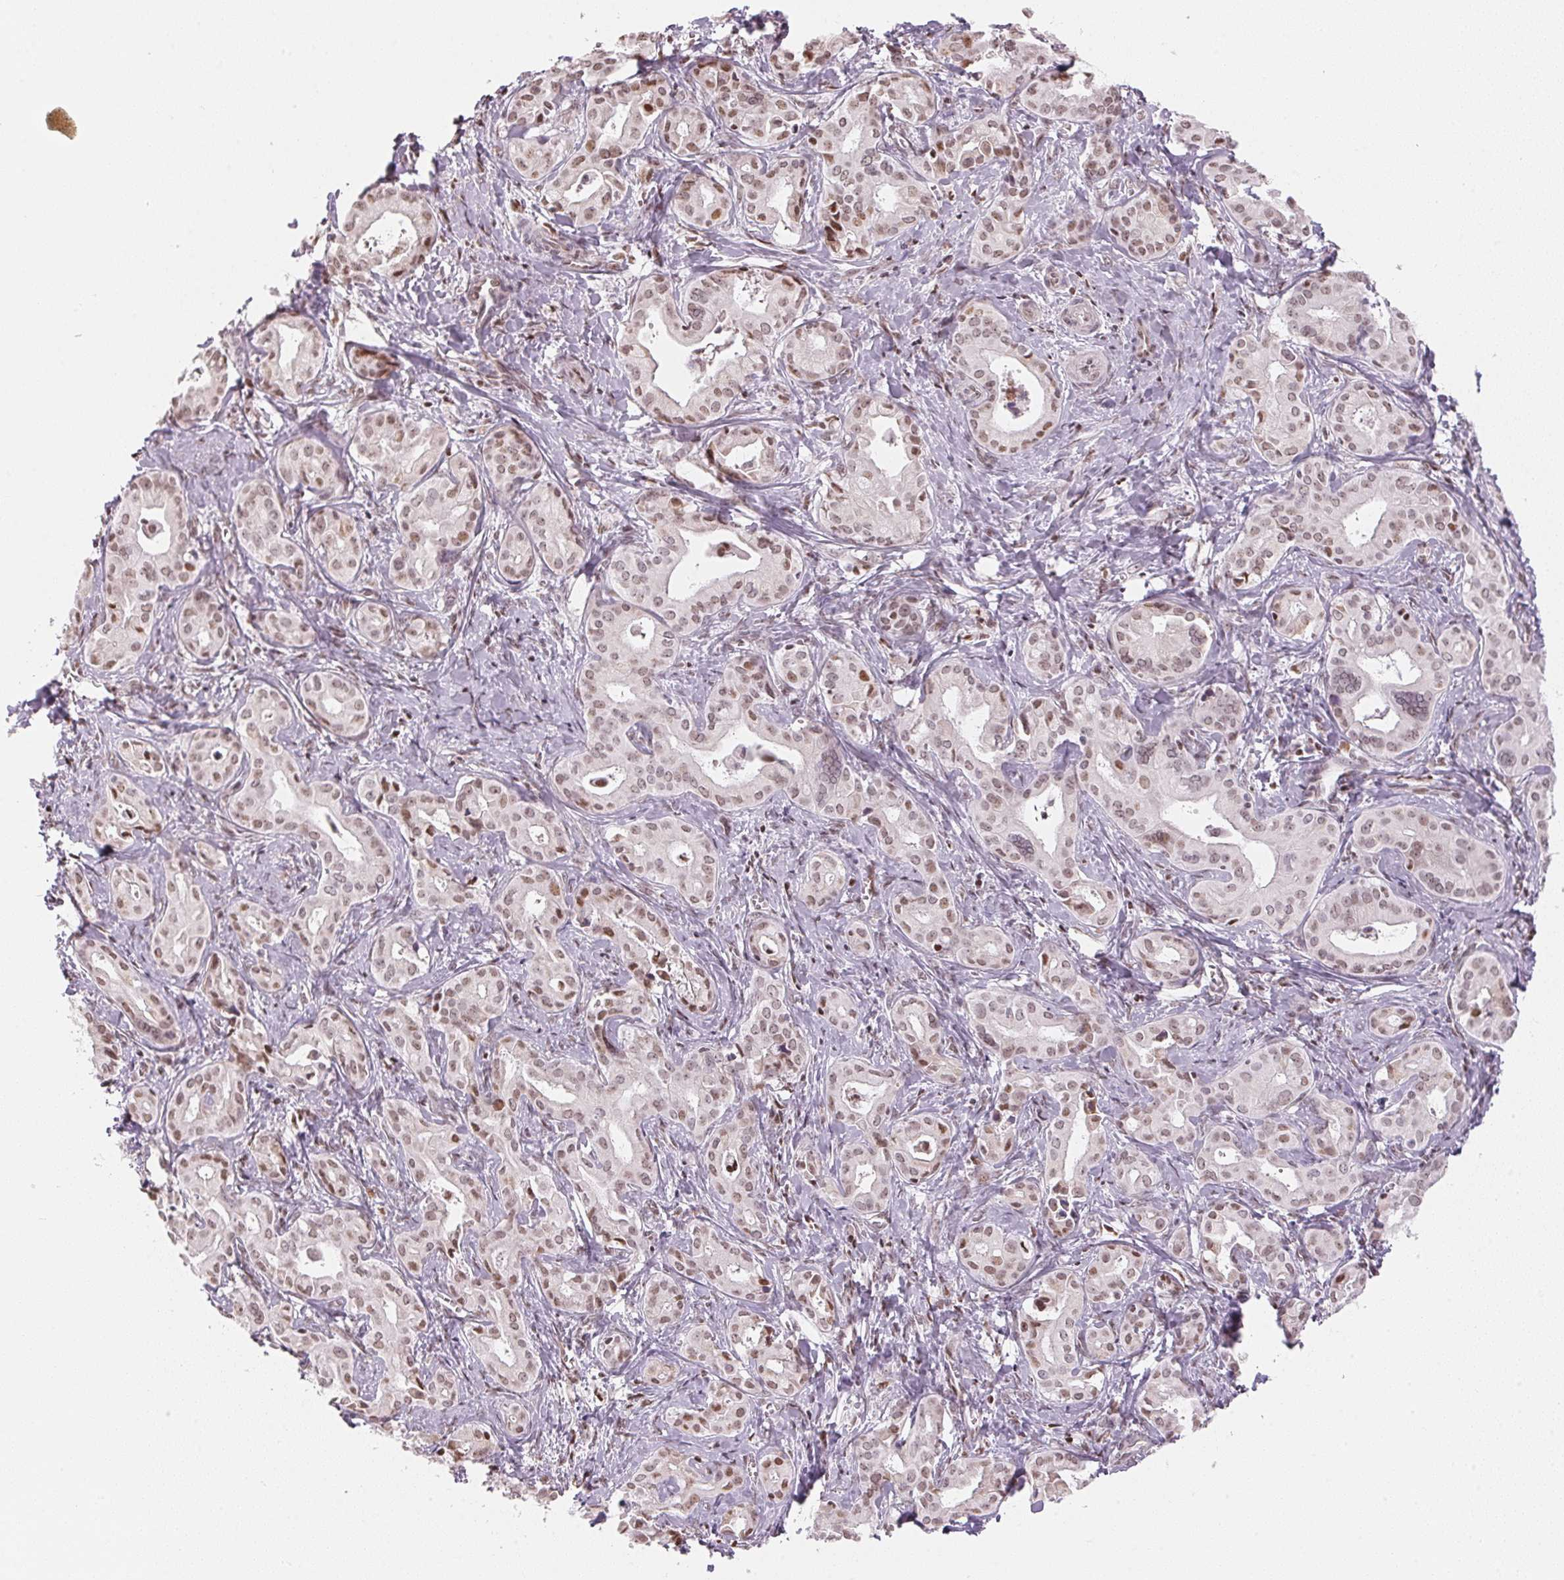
{"staining": {"intensity": "moderate", "quantity": "25%-75%", "location": "nuclear"}, "tissue": "liver cancer", "cell_type": "Tumor cells", "image_type": "cancer", "snomed": [{"axis": "morphology", "description": "Cholangiocarcinoma"}, {"axis": "topography", "description": "Liver"}], "caption": "Immunohistochemical staining of human liver cancer displays medium levels of moderate nuclear protein staining in approximately 25%-75% of tumor cells. The protein is stained brown, and the nuclei are stained in blue (DAB (3,3'-diaminobenzidine) IHC with brightfield microscopy, high magnification).", "gene": "KAT6A", "patient": {"sex": "female", "age": 65}}